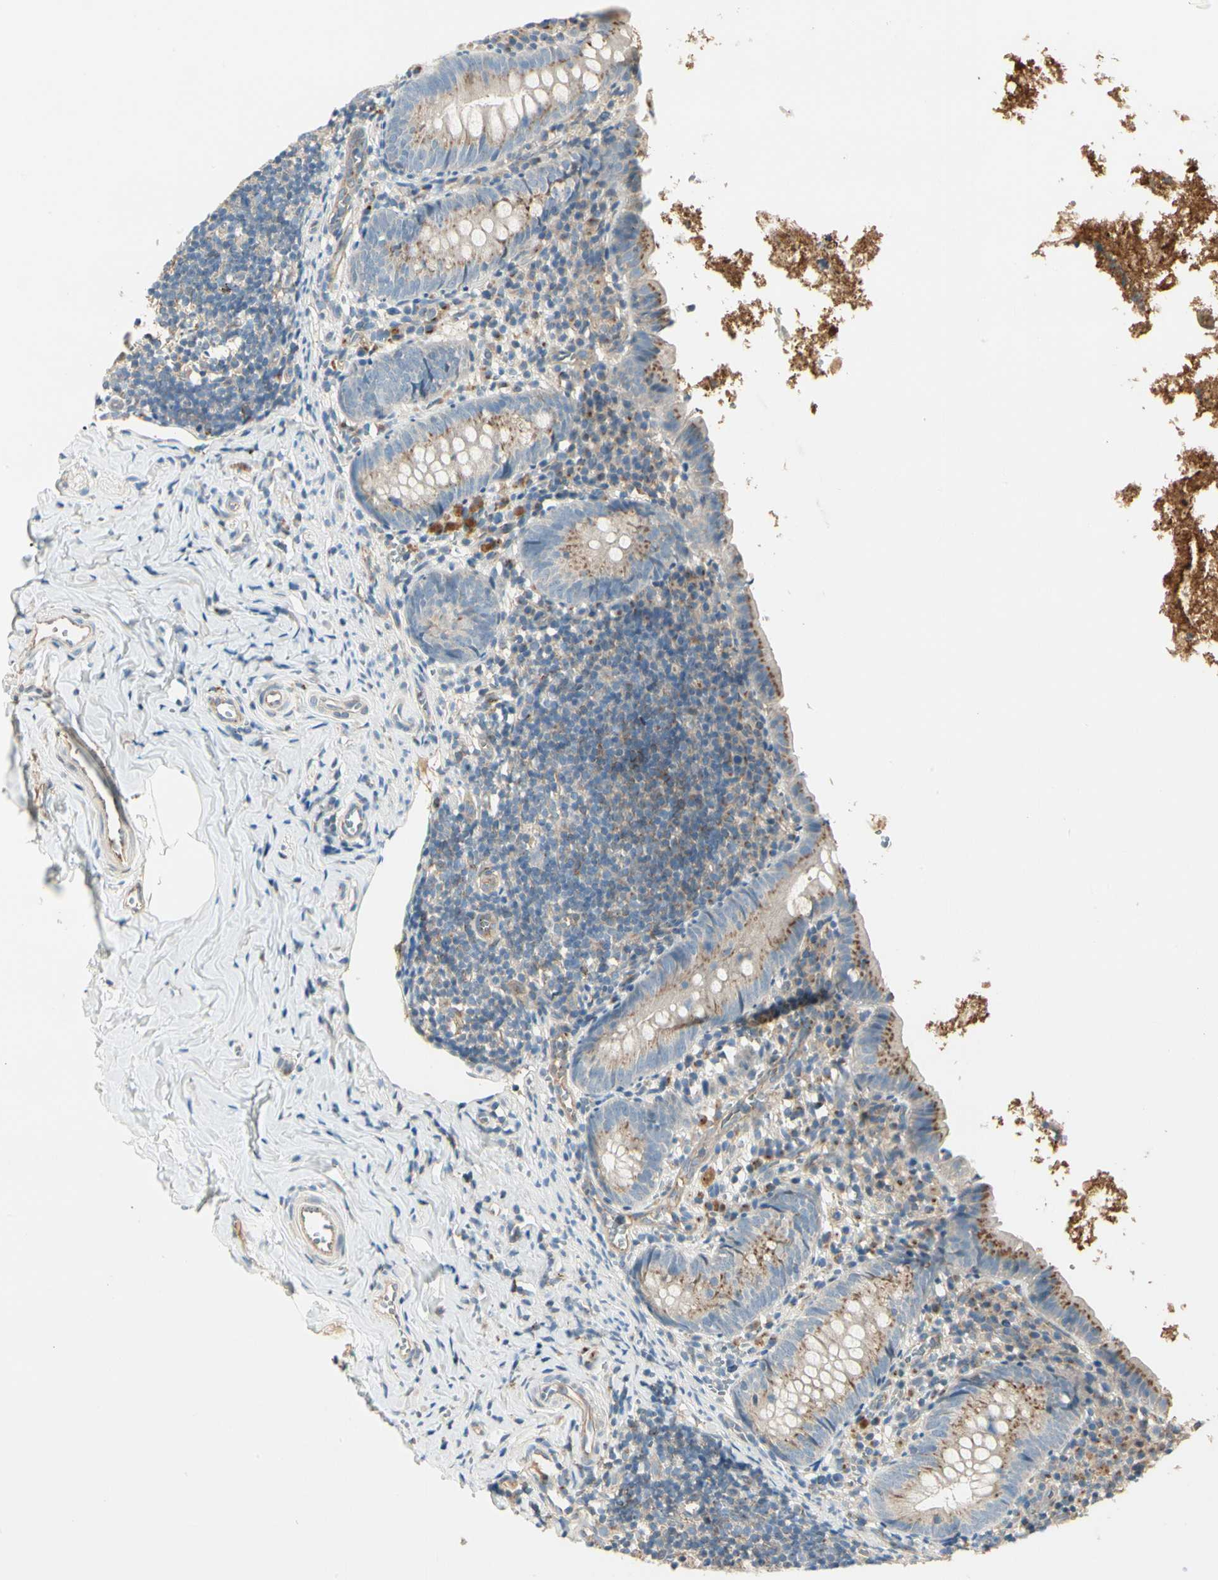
{"staining": {"intensity": "moderate", "quantity": ">75%", "location": "cytoplasmic/membranous"}, "tissue": "appendix", "cell_type": "Glandular cells", "image_type": "normal", "snomed": [{"axis": "morphology", "description": "Normal tissue, NOS"}, {"axis": "topography", "description": "Appendix"}], "caption": "Immunohistochemistry of normal appendix displays medium levels of moderate cytoplasmic/membranous staining in approximately >75% of glandular cells.", "gene": "ABCA3", "patient": {"sex": "female", "age": 10}}